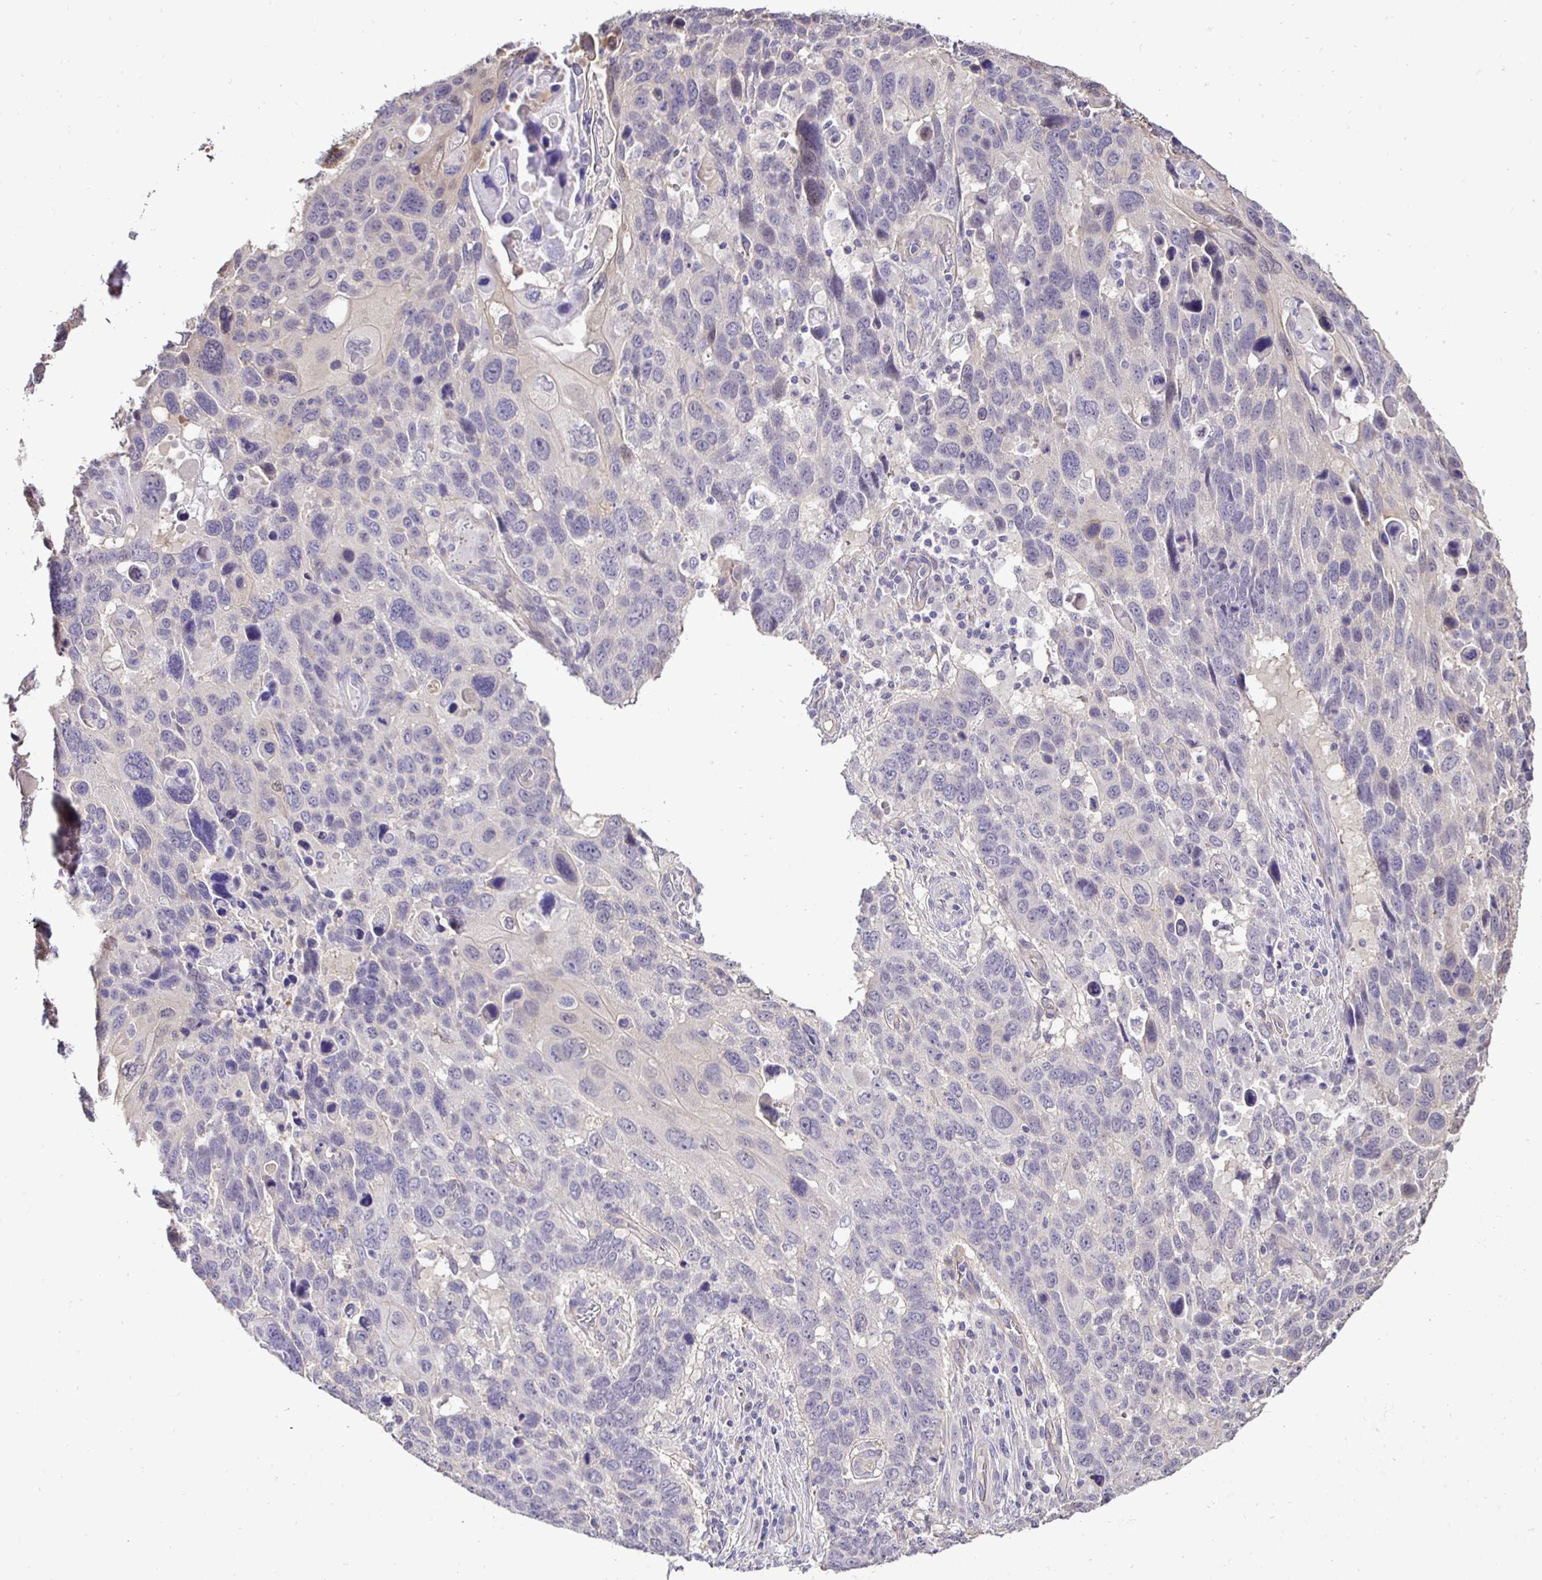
{"staining": {"intensity": "negative", "quantity": "none", "location": "none"}, "tissue": "lung cancer", "cell_type": "Tumor cells", "image_type": "cancer", "snomed": [{"axis": "morphology", "description": "Squamous cell carcinoma, NOS"}, {"axis": "topography", "description": "Lung"}], "caption": "Immunohistochemical staining of human lung squamous cell carcinoma demonstrates no significant staining in tumor cells. (Brightfield microscopy of DAB (3,3'-diaminobenzidine) immunohistochemistry (IHC) at high magnification).", "gene": "SLC9A1", "patient": {"sex": "male", "age": 68}}